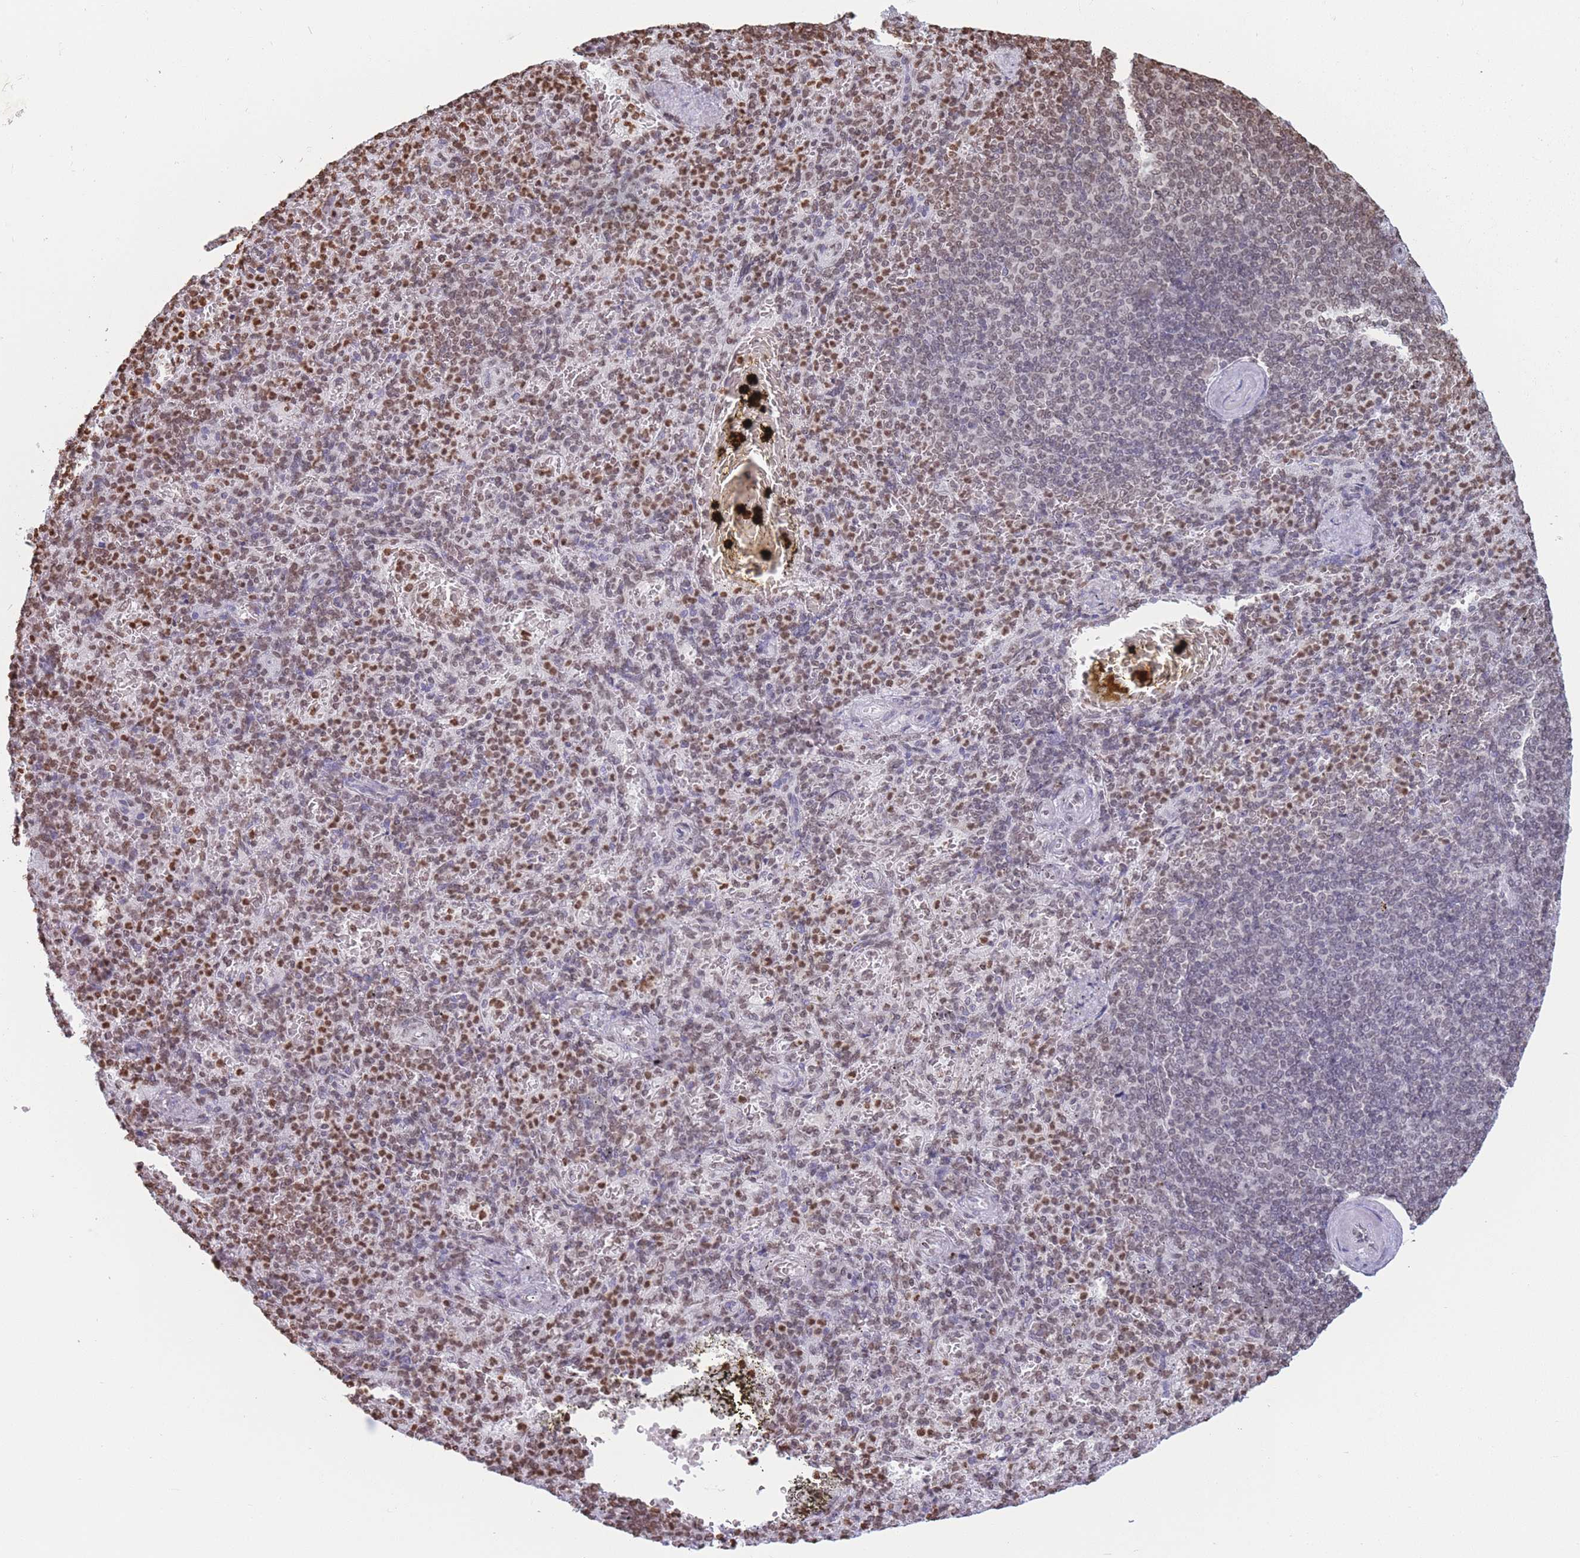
{"staining": {"intensity": "moderate", "quantity": "25%-75%", "location": "nuclear"}, "tissue": "spleen", "cell_type": "Cells in red pulp", "image_type": "normal", "snomed": [{"axis": "morphology", "description": "Normal tissue, NOS"}, {"axis": "topography", "description": "Spleen"}], "caption": "DAB (3,3'-diaminobenzidine) immunohistochemical staining of normal human spleen demonstrates moderate nuclear protein positivity in about 25%-75% of cells in red pulp.", "gene": "RYK", "patient": {"sex": "female", "age": 74}}